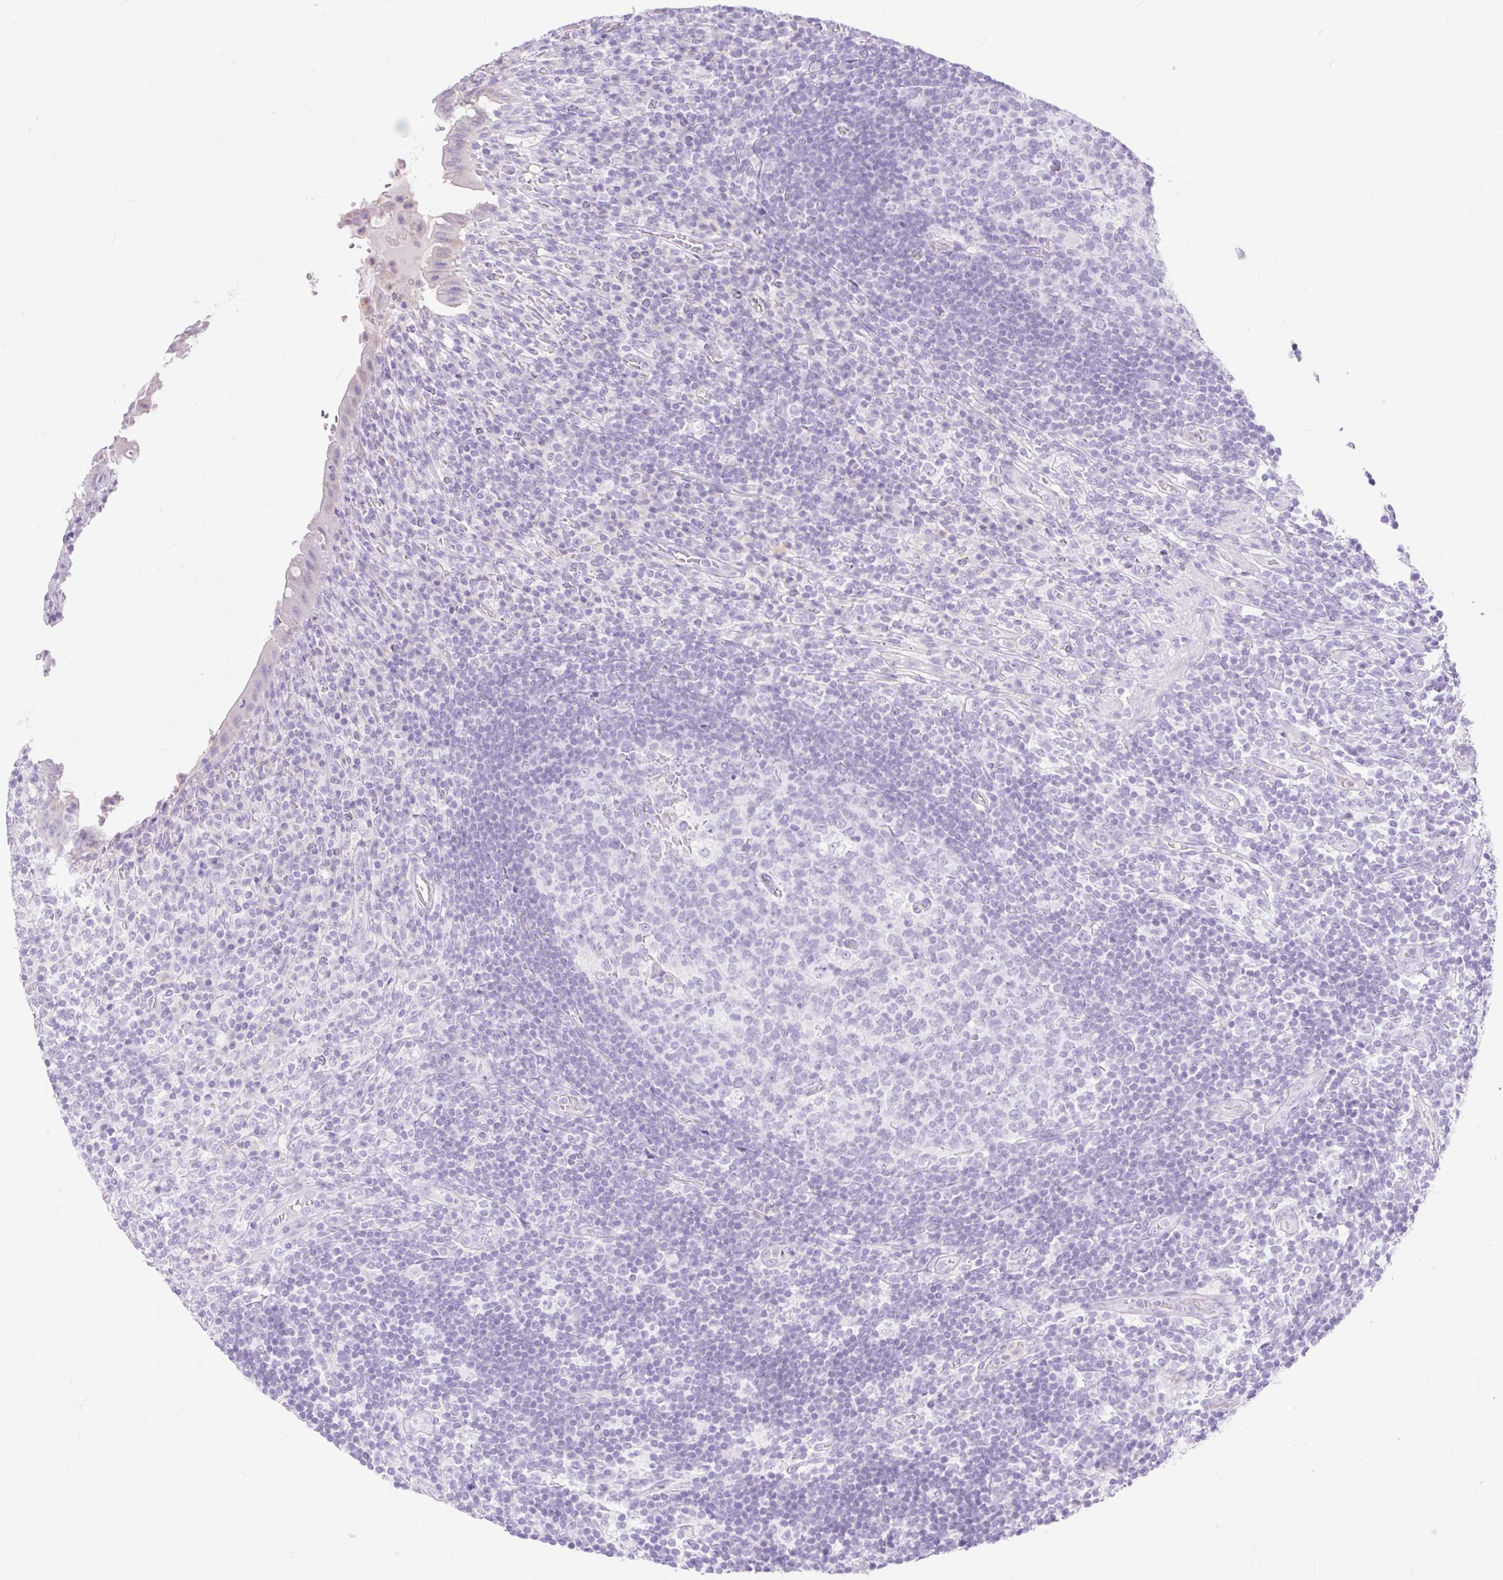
{"staining": {"intensity": "negative", "quantity": "none", "location": "none"}, "tissue": "appendix", "cell_type": "Glandular cells", "image_type": "normal", "snomed": [{"axis": "morphology", "description": "Normal tissue, NOS"}, {"axis": "topography", "description": "Appendix"}], "caption": "IHC image of normal appendix stained for a protein (brown), which exhibits no staining in glandular cells.", "gene": "SLC25A40", "patient": {"sex": "female", "age": 43}}